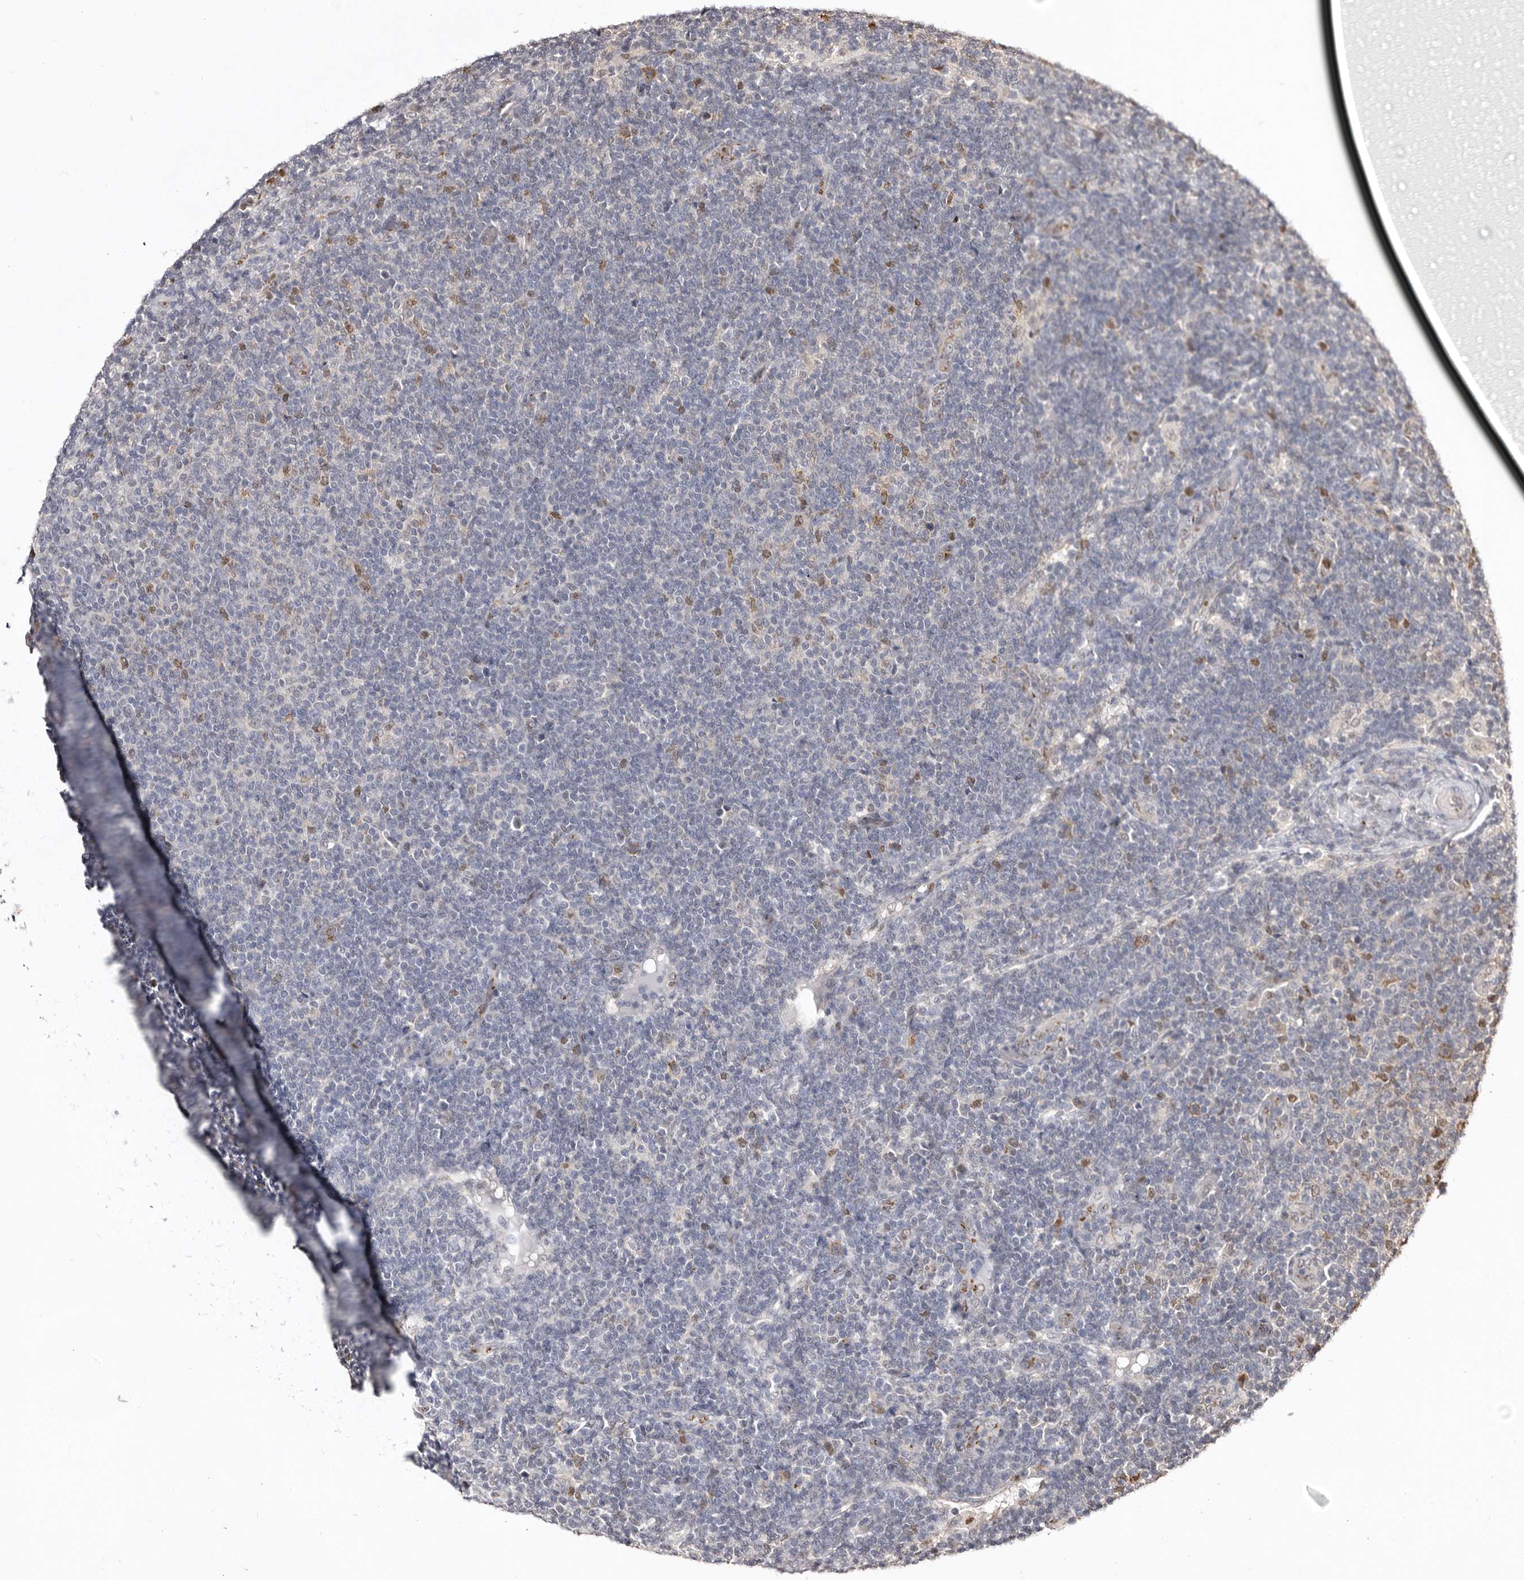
{"staining": {"intensity": "moderate", "quantity": "<25%", "location": "nuclear"}, "tissue": "lymphoma", "cell_type": "Tumor cells", "image_type": "cancer", "snomed": [{"axis": "morphology", "description": "Malignant lymphoma, non-Hodgkin's type, Low grade"}, {"axis": "topography", "description": "Lymph node"}], "caption": "Malignant lymphoma, non-Hodgkin's type (low-grade) stained with immunohistochemistry shows moderate nuclear positivity in about <25% of tumor cells. The staining was performed using DAB (3,3'-diaminobenzidine) to visualize the protein expression in brown, while the nuclei were stained in blue with hematoxylin (Magnification: 20x).", "gene": "NOTCH1", "patient": {"sex": "male", "age": 66}}